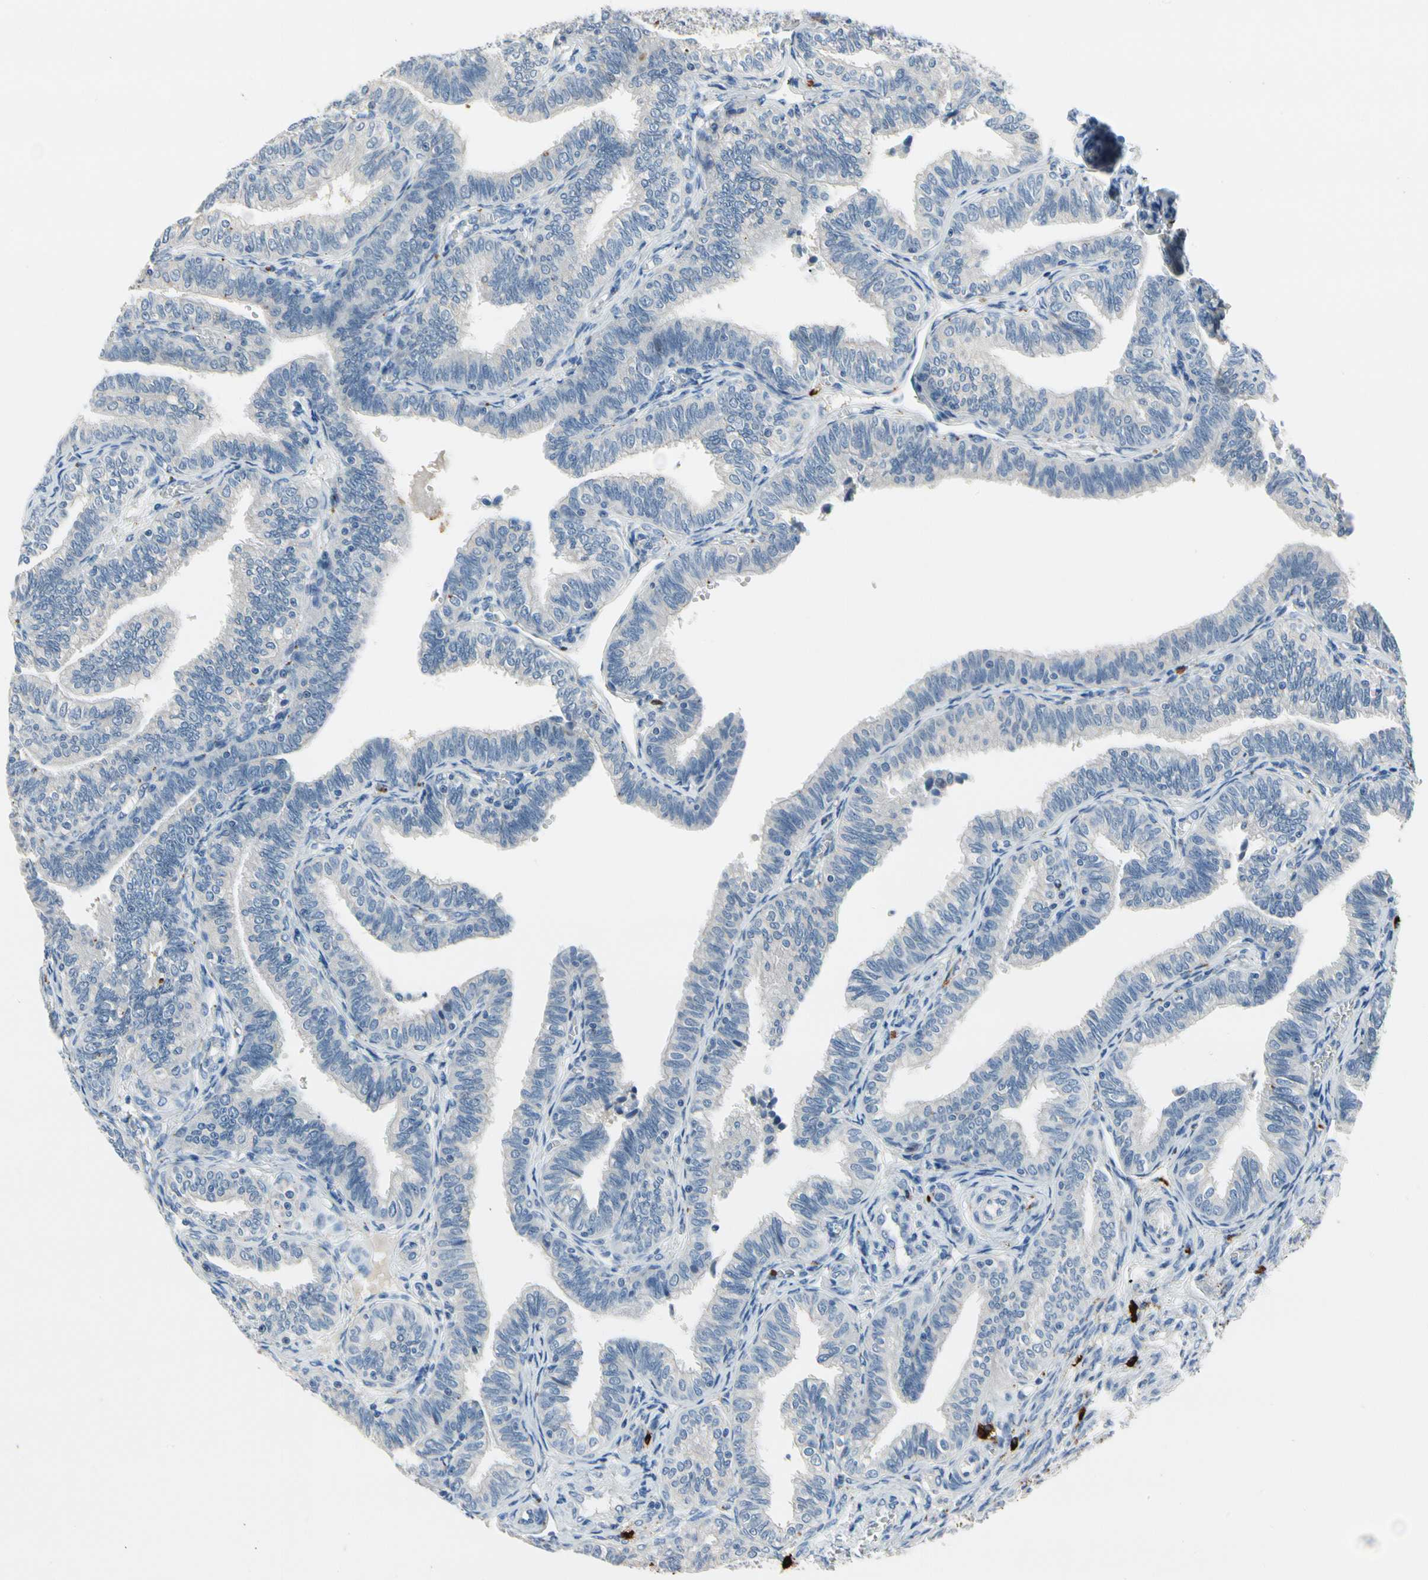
{"staining": {"intensity": "negative", "quantity": "none", "location": "none"}, "tissue": "fallopian tube", "cell_type": "Glandular cells", "image_type": "normal", "snomed": [{"axis": "morphology", "description": "Normal tissue, NOS"}, {"axis": "topography", "description": "Fallopian tube"}], "caption": "This is a image of immunohistochemistry staining of normal fallopian tube, which shows no positivity in glandular cells.", "gene": "CPA3", "patient": {"sex": "female", "age": 46}}